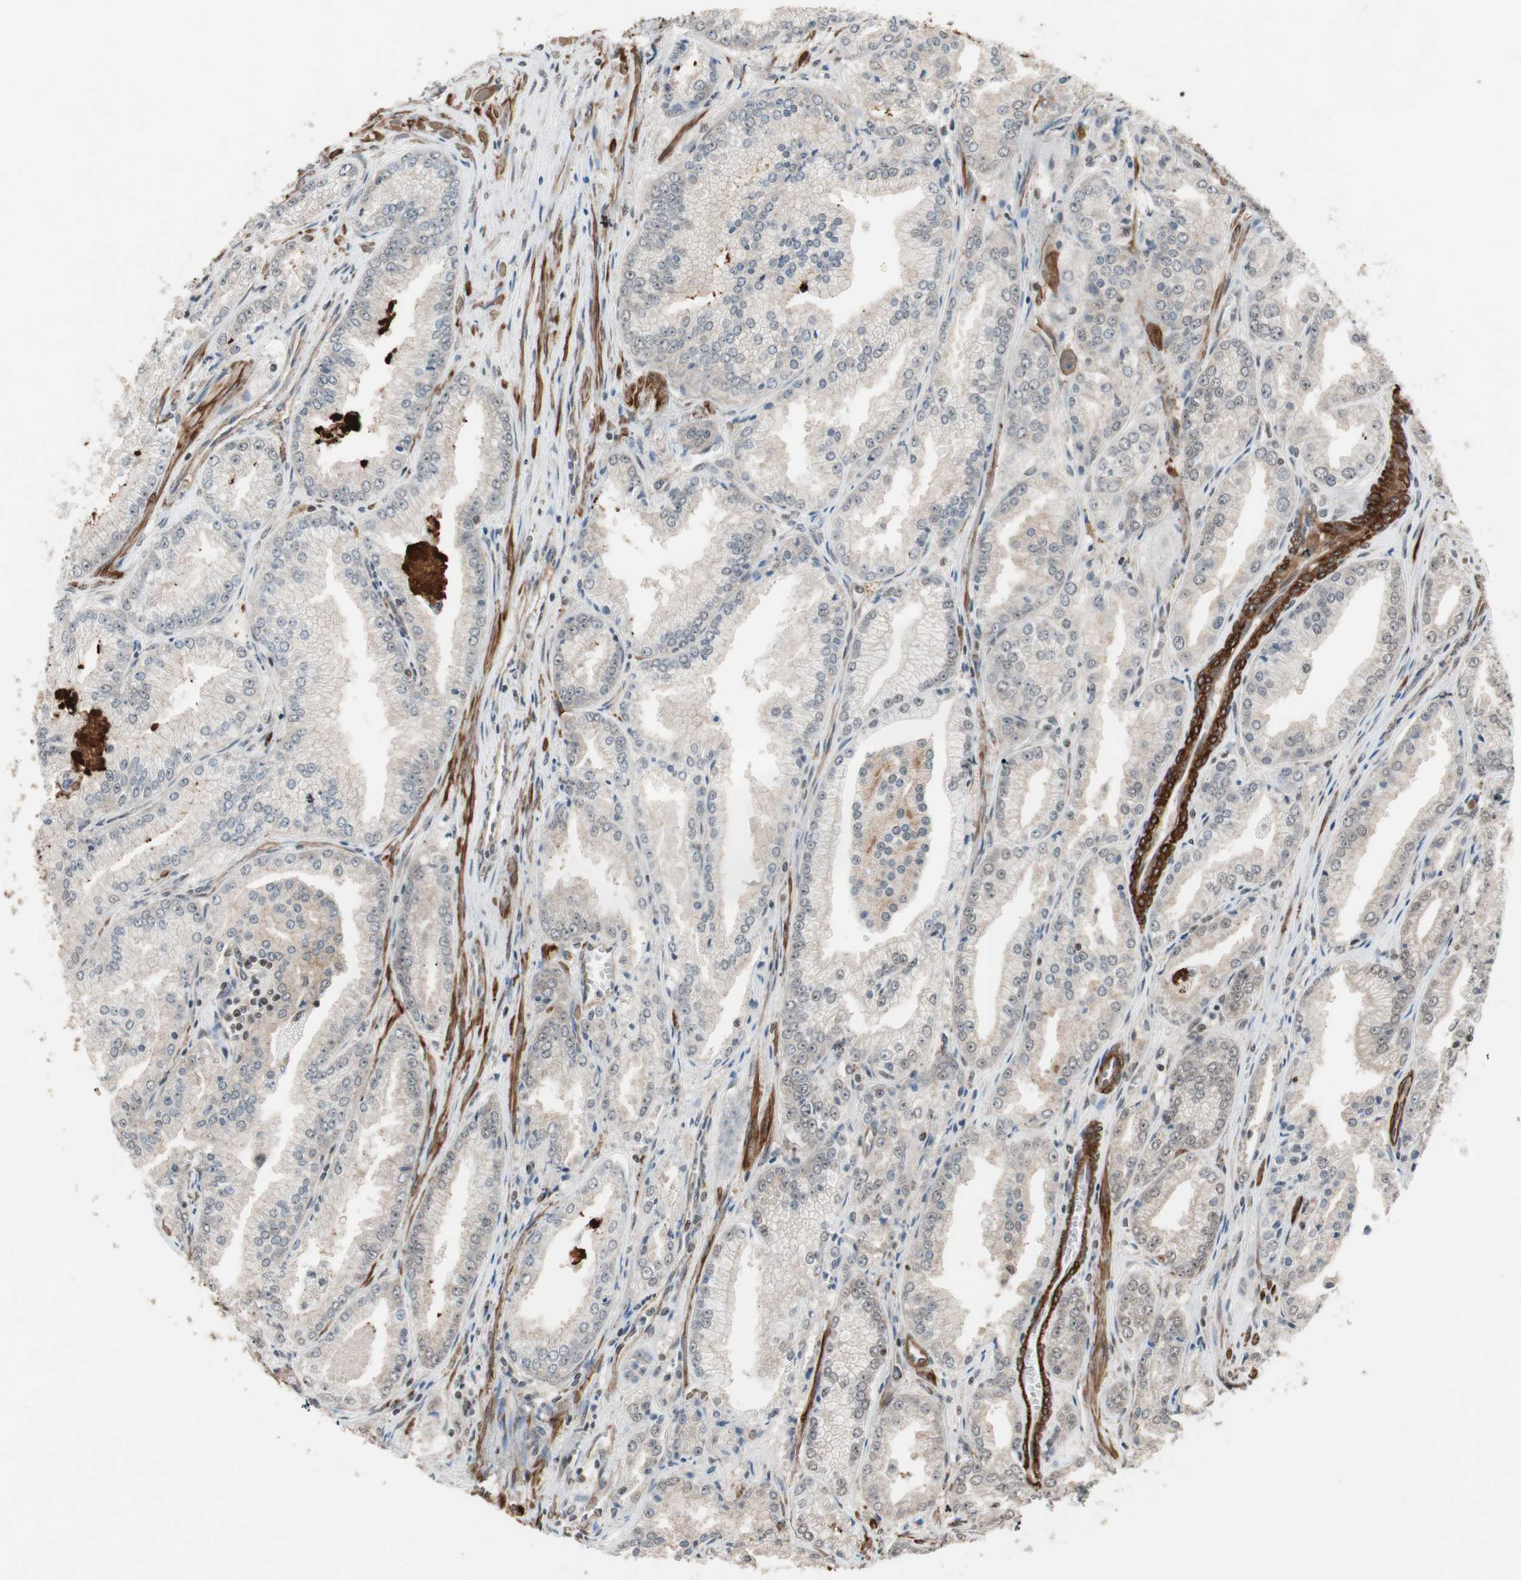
{"staining": {"intensity": "weak", "quantity": "<25%", "location": "cytoplasmic/membranous"}, "tissue": "prostate cancer", "cell_type": "Tumor cells", "image_type": "cancer", "snomed": [{"axis": "morphology", "description": "Adenocarcinoma, High grade"}, {"axis": "topography", "description": "Prostate"}], "caption": "IHC image of human prostate cancer (high-grade adenocarcinoma) stained for a protein (brown), which exhibits no staining in tumor cells. The staining is performed using DAB brown chromogen with nuclei counter-stained in using hematoxylin.", "gene": "DRAP1", "patient": {"sex": "male", "age": 61}}